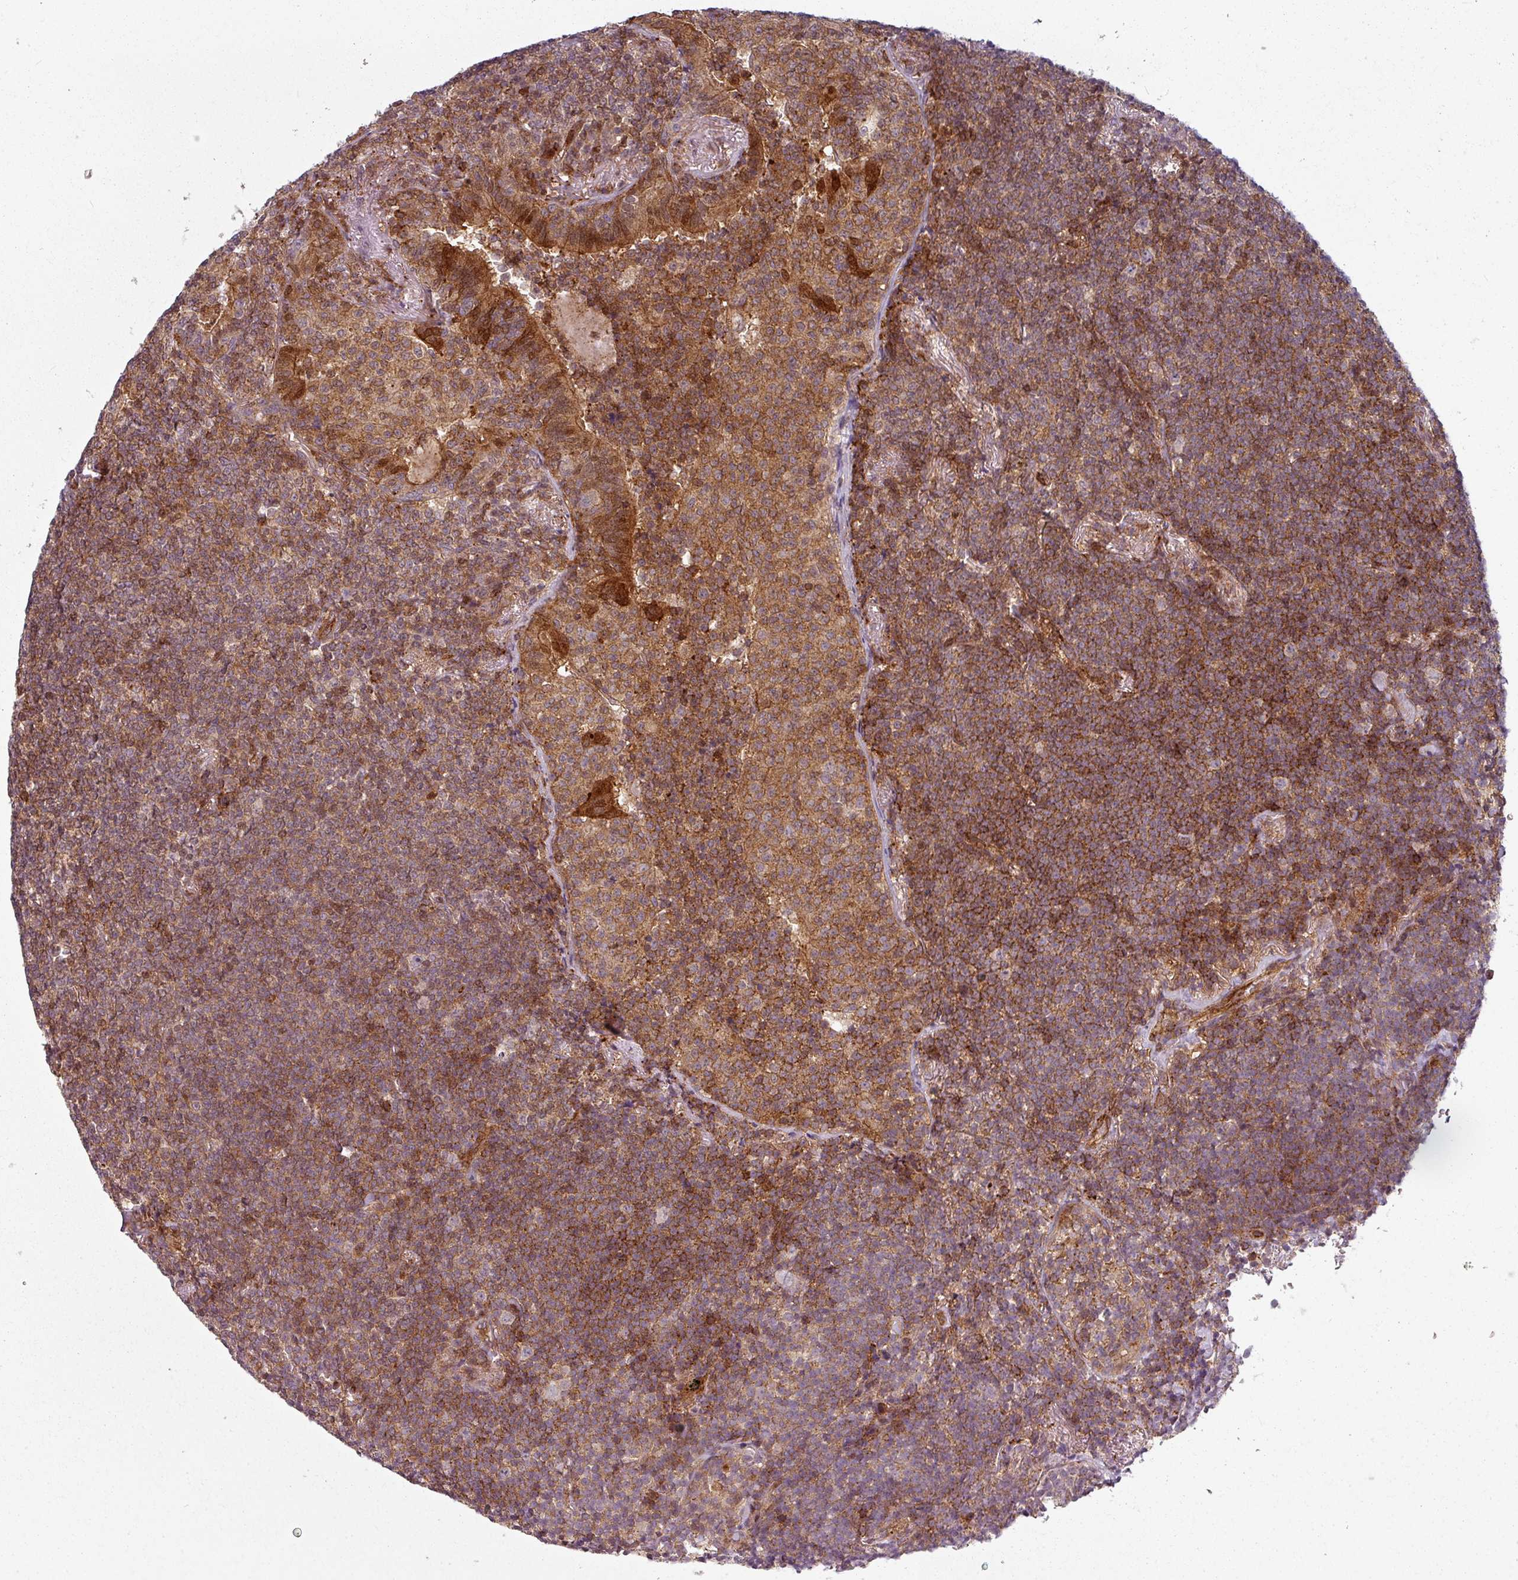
{"staining": {"intensity": "moderate", "quantity": ">75%", "location": "cytoplasmic/membranous"}, "tissue": "lymphoma", "cell_type": "Tumor cells", "image_type": "cancer", "snomed": [{"axis": "morphology", "description": "Malignant lymphoma, non-Hodgkin's type, Low grade"}, {"axis": "topography", "description": "Lung"}], "caption": "This image exhibits immunohistochemistry staining of human lymphoma, with medium moderate cytoplasmic/membranous positivity in approximately >75% of tumor cells.", "gene": "CLIC1", "patient": {"sex": "female", "age": 71}}